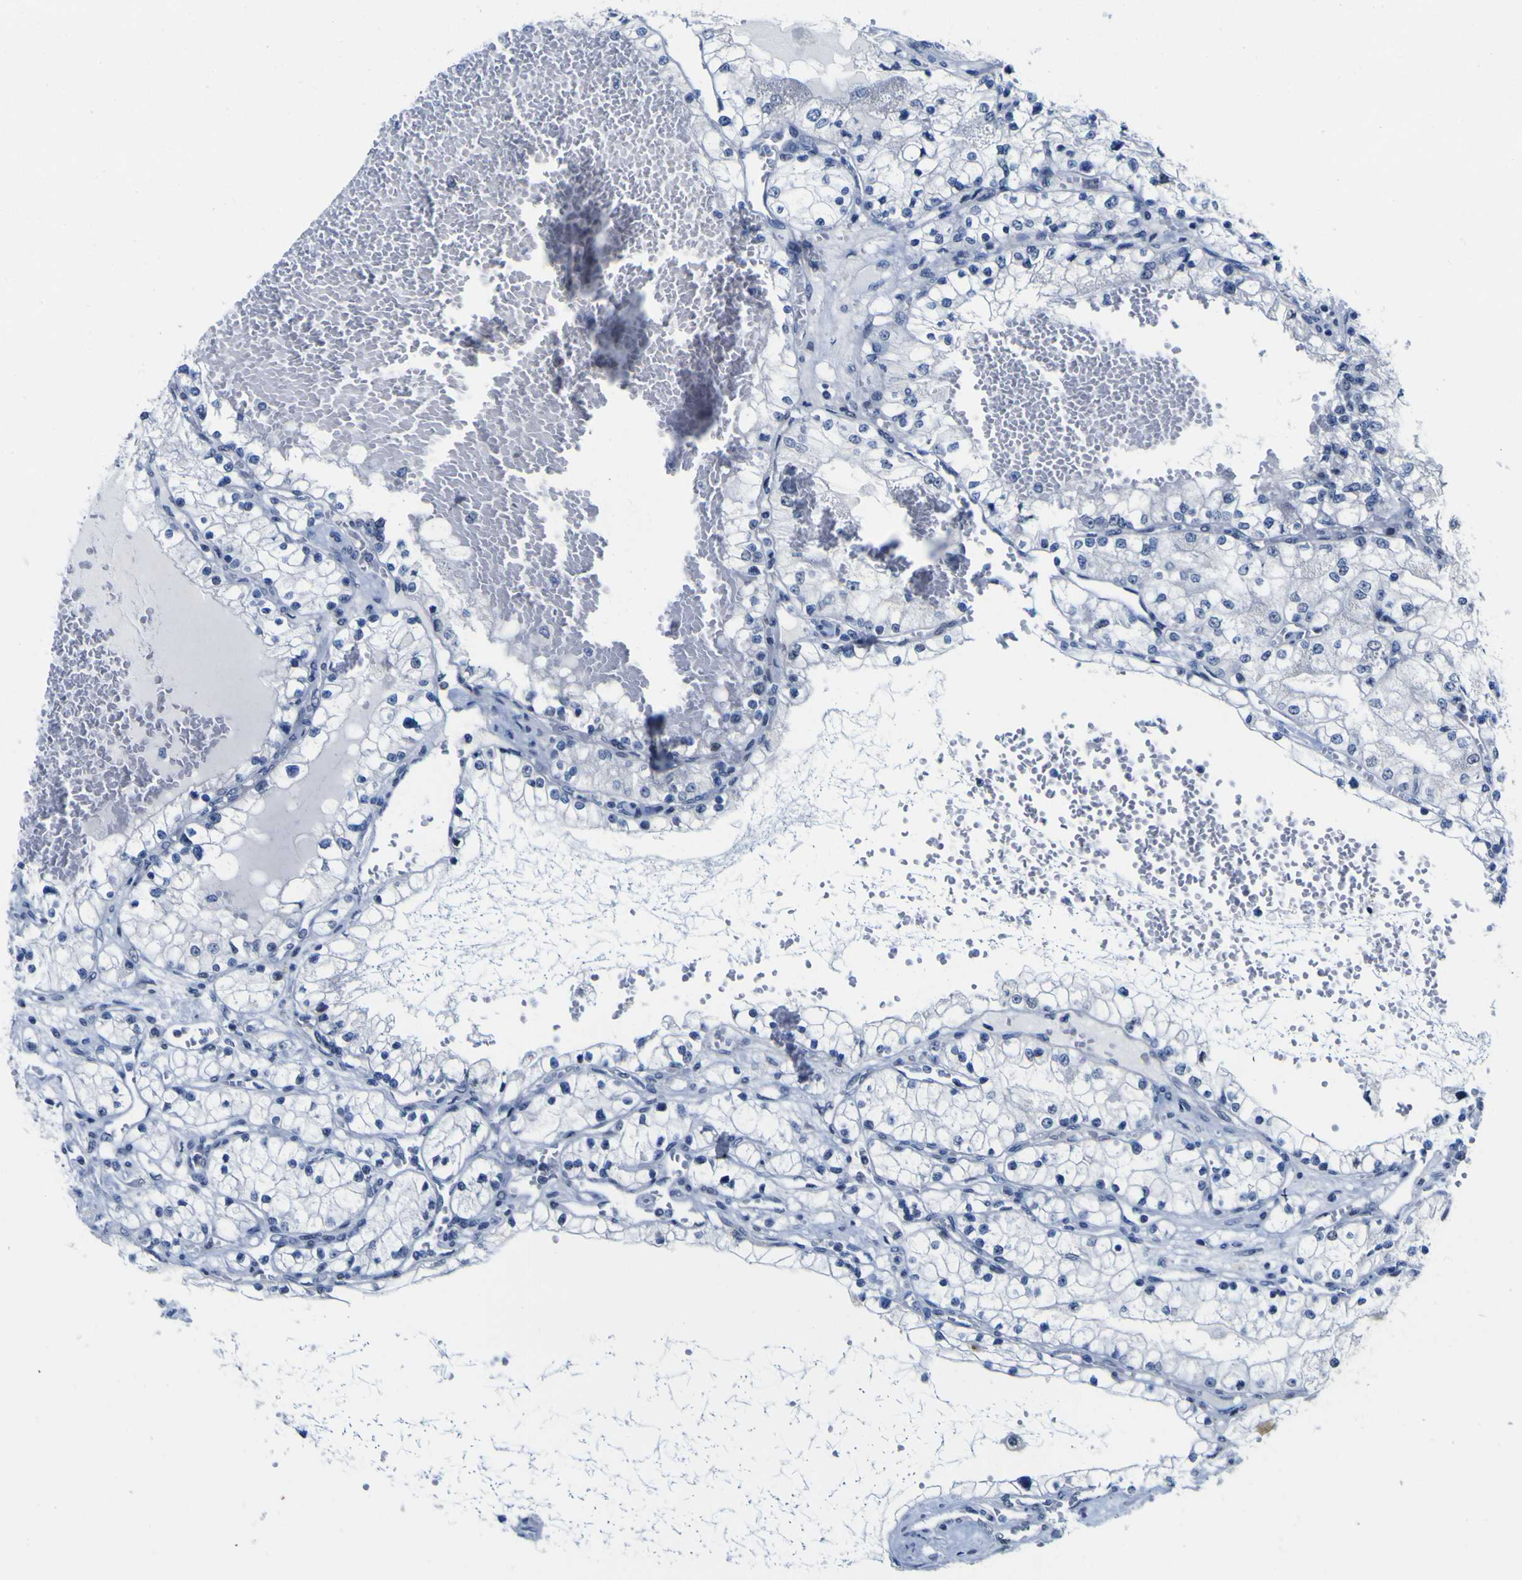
{"staining": {"intensity": "negative", "quantity": "none", "location": "none"}, "tissue": "renal cancer", "cell_type": "Tumor cells", "image_type": "cancer", "snomed": [{"axis": "morphology", "description": "Adenocarcinoma, NOS"}, {"axis": "topography", "description": "Kidney"}], "caption": "High magnification brightfield microscopy of renal cancer stained with DAB (3,3'-diaminobenzidine) (brown) and counterstained with hematoxylin (blue): tumor cells show no significant expression.", "gene": "MBD3", "patient": {"sex": "male", "age": 68}}